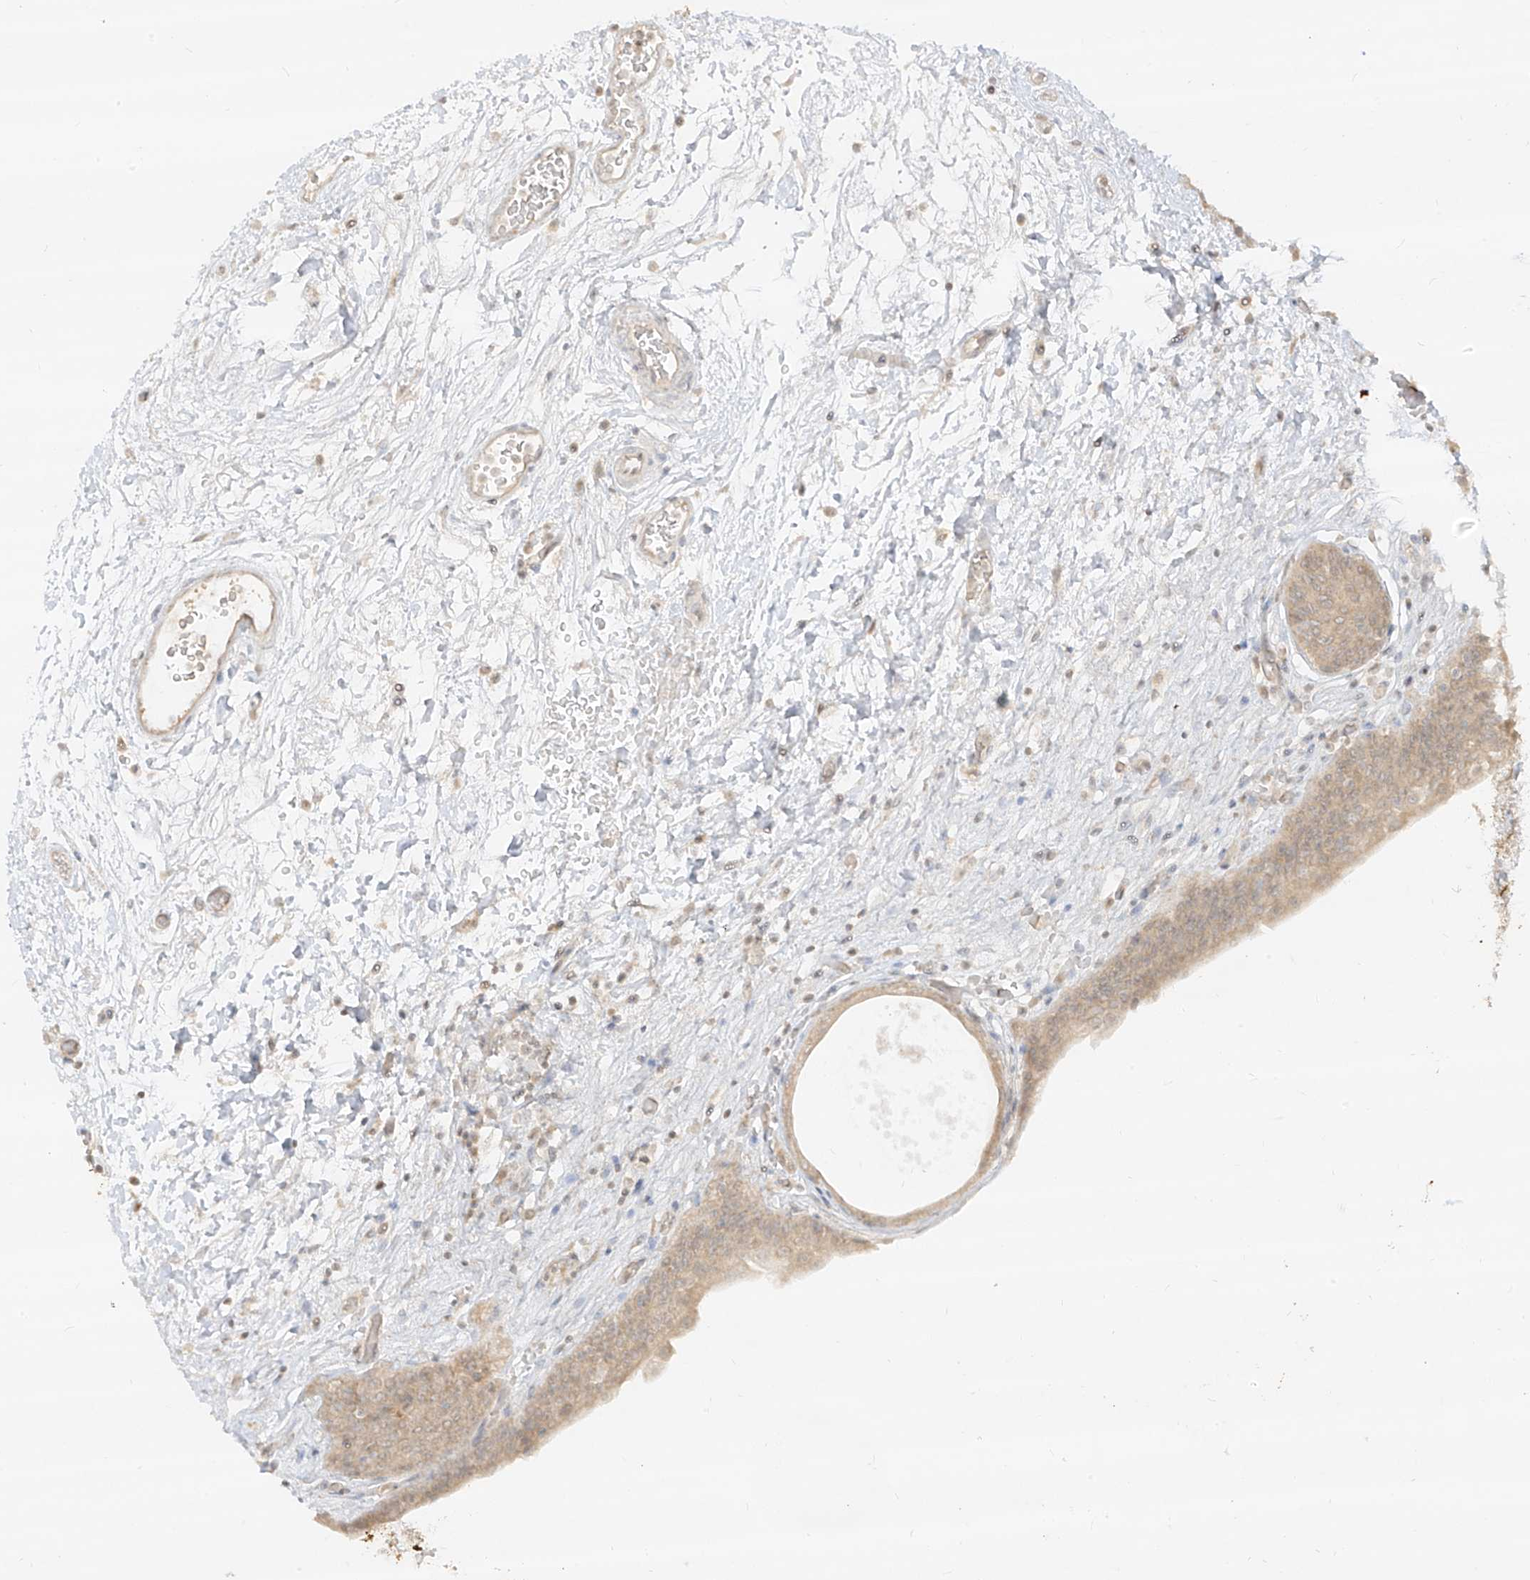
{"staining": {"intensity": "weak", "quantity": "25%-75%", "location": "cytoplasmic/membranous"}, "tissue": "urinary bladder", "cell_type": "Urothelial cells", "image_type": "normal", "snomed": [{"axis": "morphology", "description": "Normal tissue, NOS"}, {"axis": "topography", "description": "Urinary bladder"}], "caption": "The micrograph exhibits a brown stain indicating the presence of a protein in the cytoplasmic/membranous of urothelial cells in urinary bladder.", "gene": "LIPT1", "patient": {"sex": "male", "age": 83}}